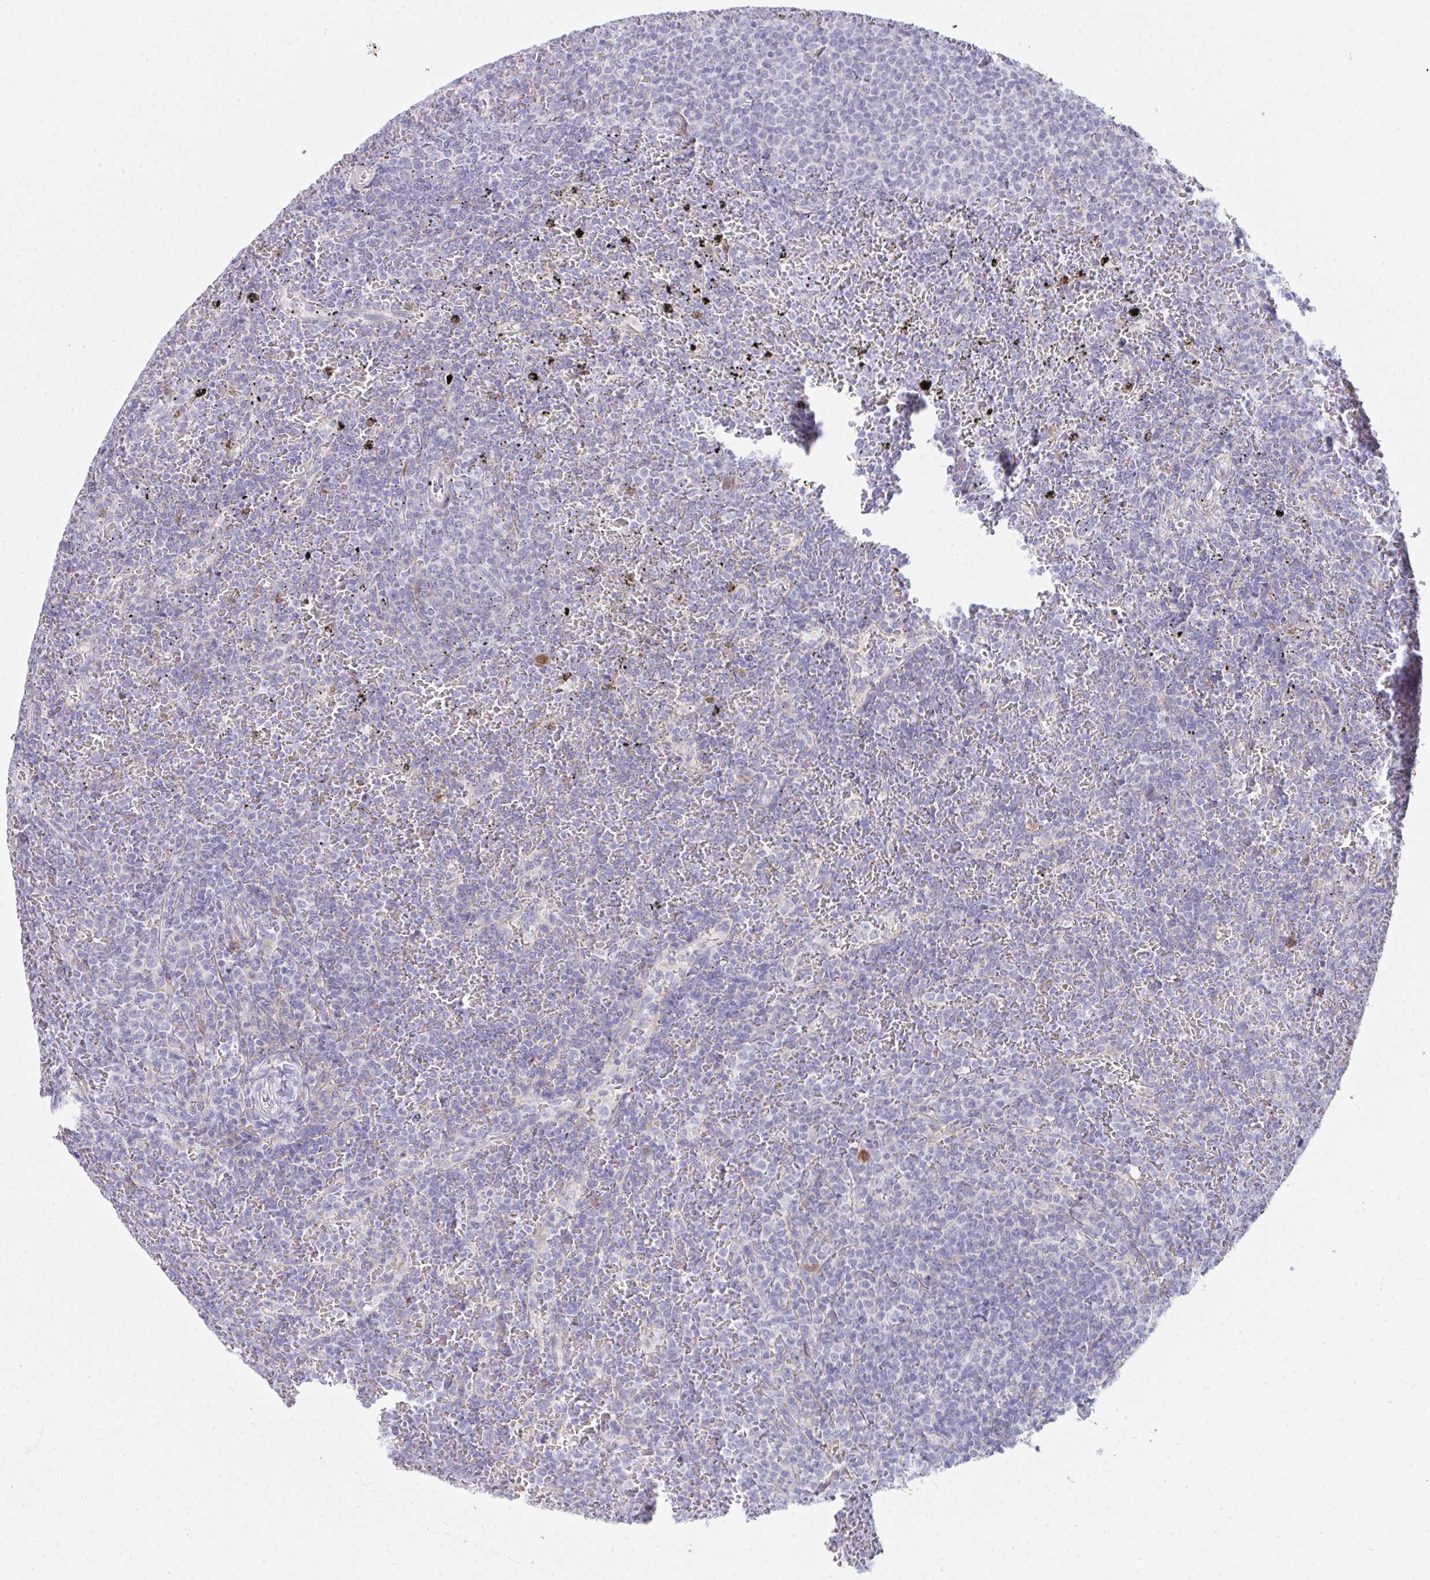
{"staining": {"intensity": "negative", "quantity": "none", "location": "none"}, "tissue": "lymphoma", "cell_type": "Tumor cells", "image_type": "cancer", "snomed": [{"axis": "morphology", "description": "Malignant lymphoma, non-Hodgkin's type, Low grade"}, {"axis": "topography", "description": "Spleen"}], "caption": "An IHC image of lymphoma is shown. There is no staining in tumor cells of lymphoma.", "gene": "GAB1", "patient": {"sex": "female", "age": 77}}